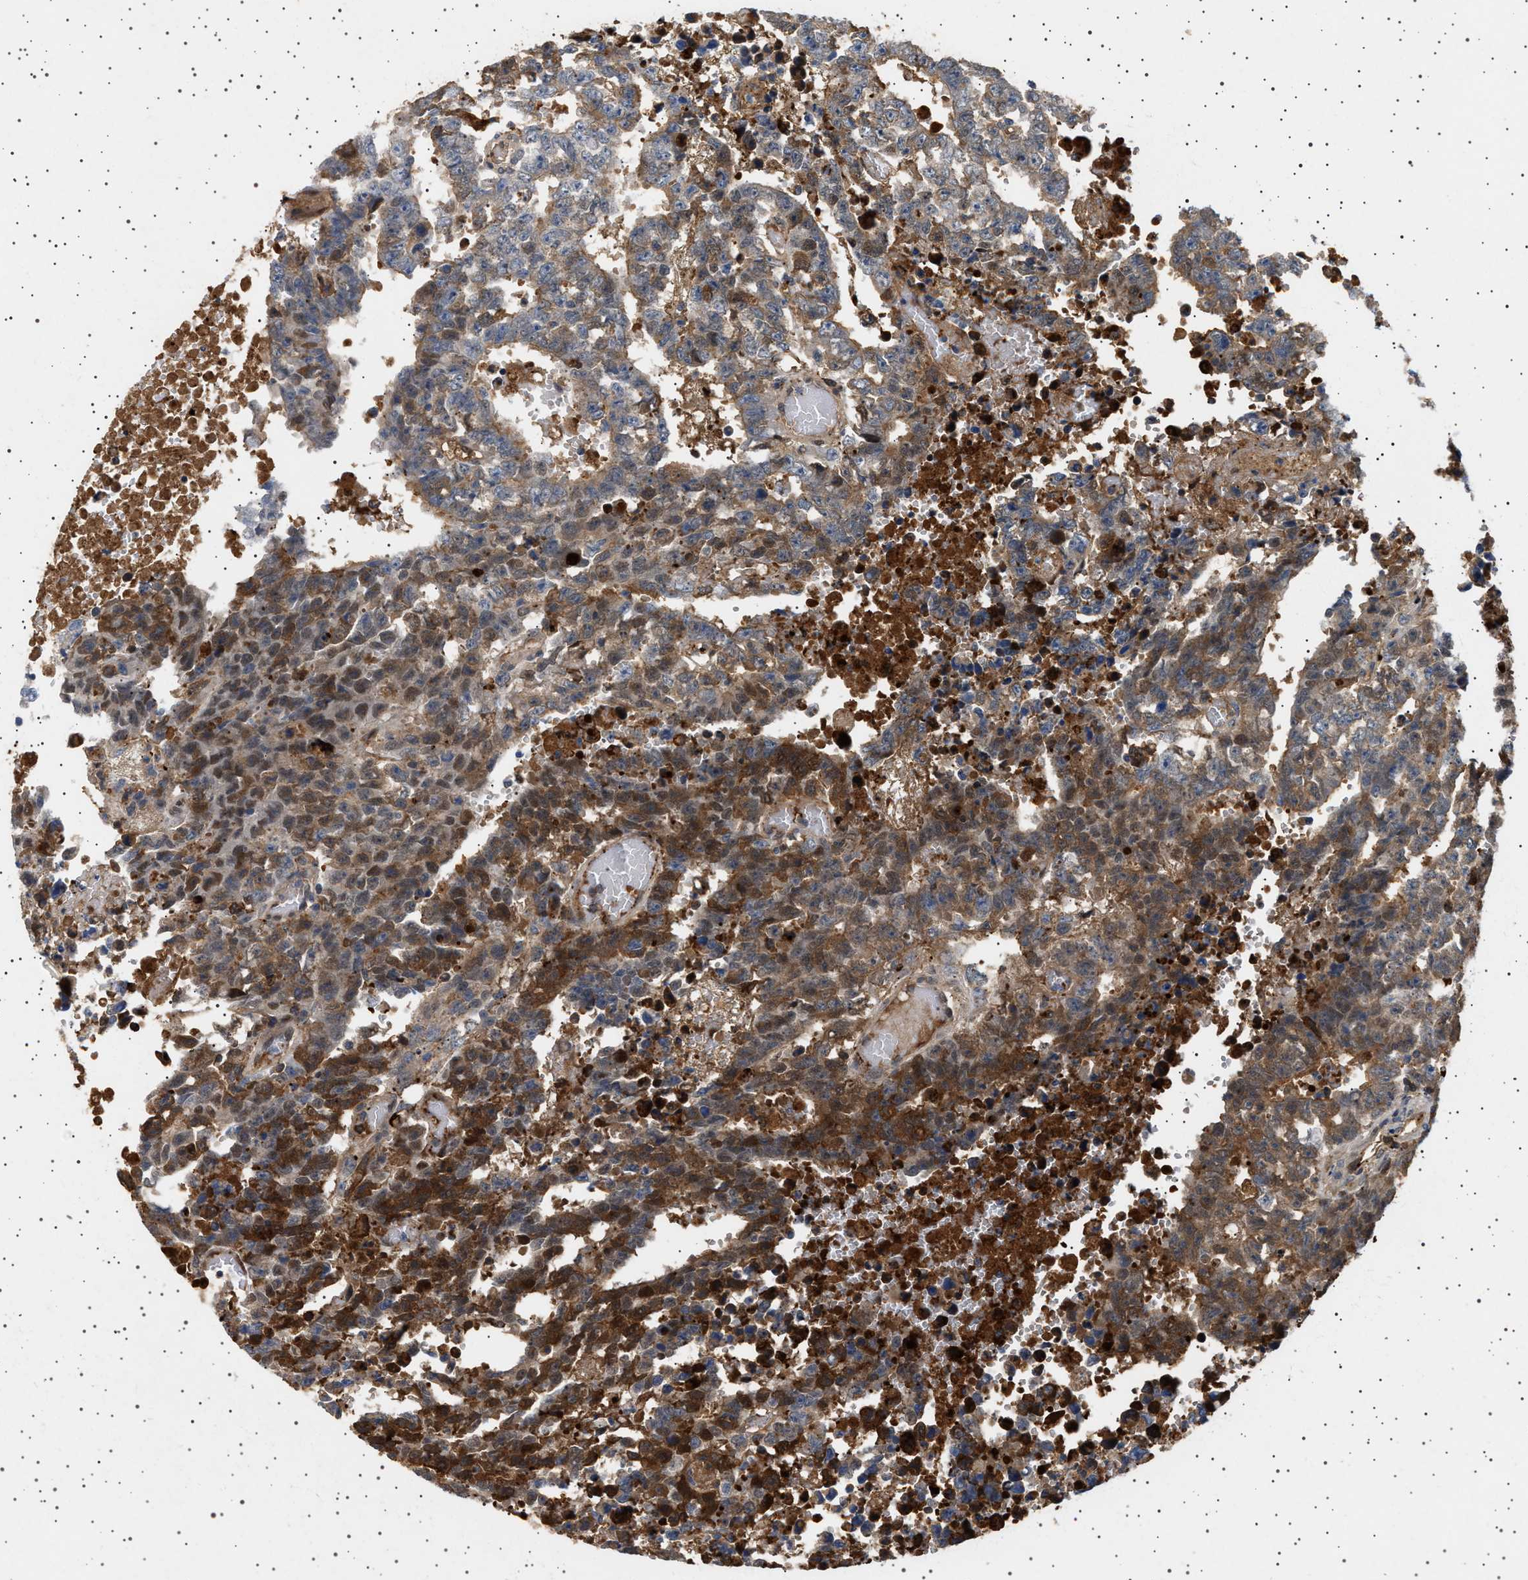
{"staining": {"intensity": "moderate", "quantity": "25%-75%", "location": "cytoplasmic/membranous"}, "tissue": "testis cancer", "cell_type": "Tumor cells", "image_type": "cancer", "snomed": [{"axis": "morphology", "description": "Carcinoma, Embryonal, NOS"}, {"axis": "topography", "description": "Testis"}], "caption": "This is an image of immunohistochemistry (IHC) staining of embryonal carcinoma (testis), which shows moderate staining in the cytoplasmic/membranous of tumor cells.", "gene": "FICD", "patient": {"sex": "male", "age": 25}}